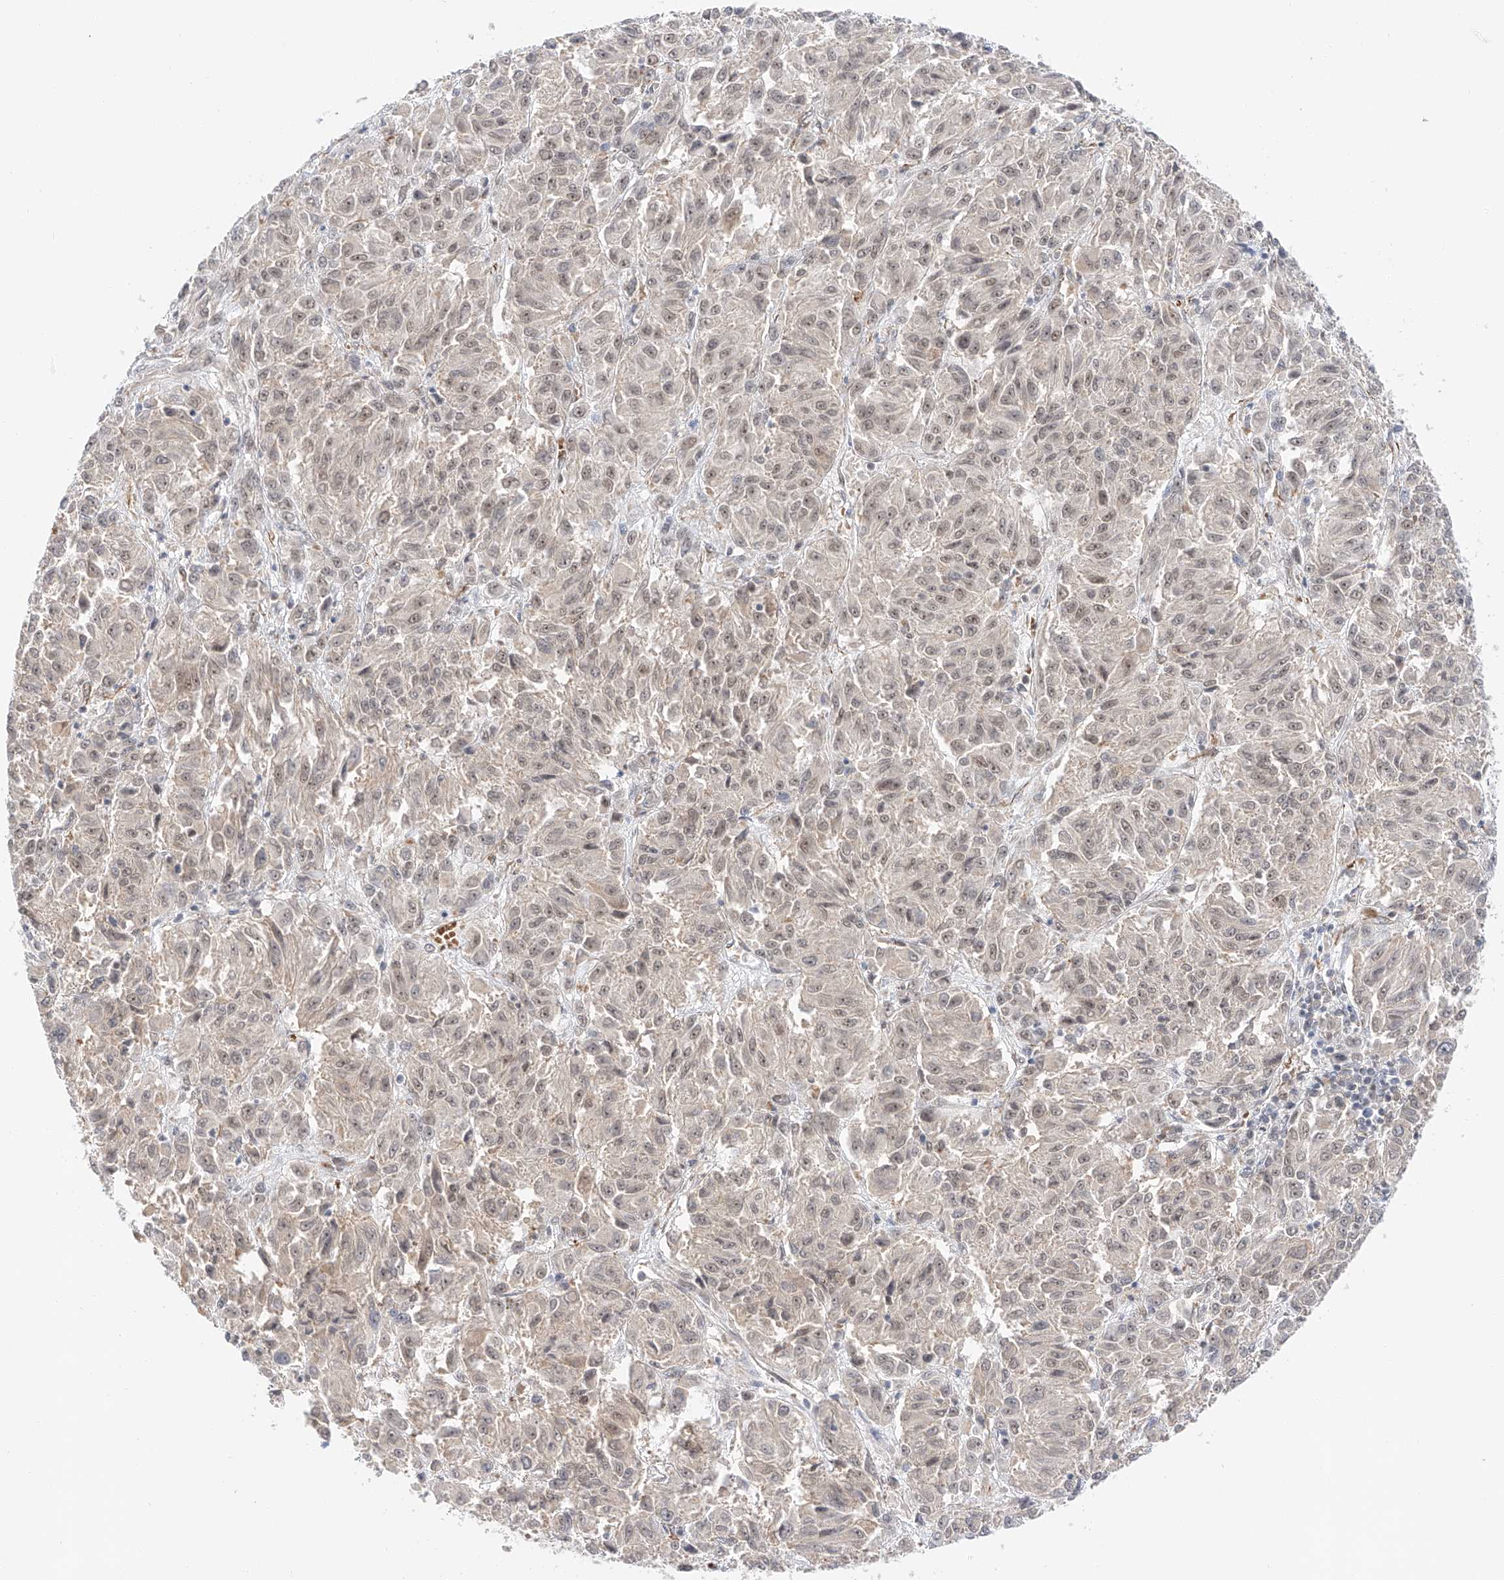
{"staining": {"intensity": "weak", "quantity": "25%-75%", "location": "nuclear"}, "tissue": "melanoma", "cell_type": "Tumor cells", "image_type": "cancer", "snomed": [{"axis": "morphology", "description": "Malignant melanoma, Metastatic site"}, {"axis": "topography", "description": "Lung"}], "caption": "Human melanoma stained with a protein marker shows weak staining in tumor cells.", "gene": "POGK", "patient": {"sex": "male", "age": 64}}